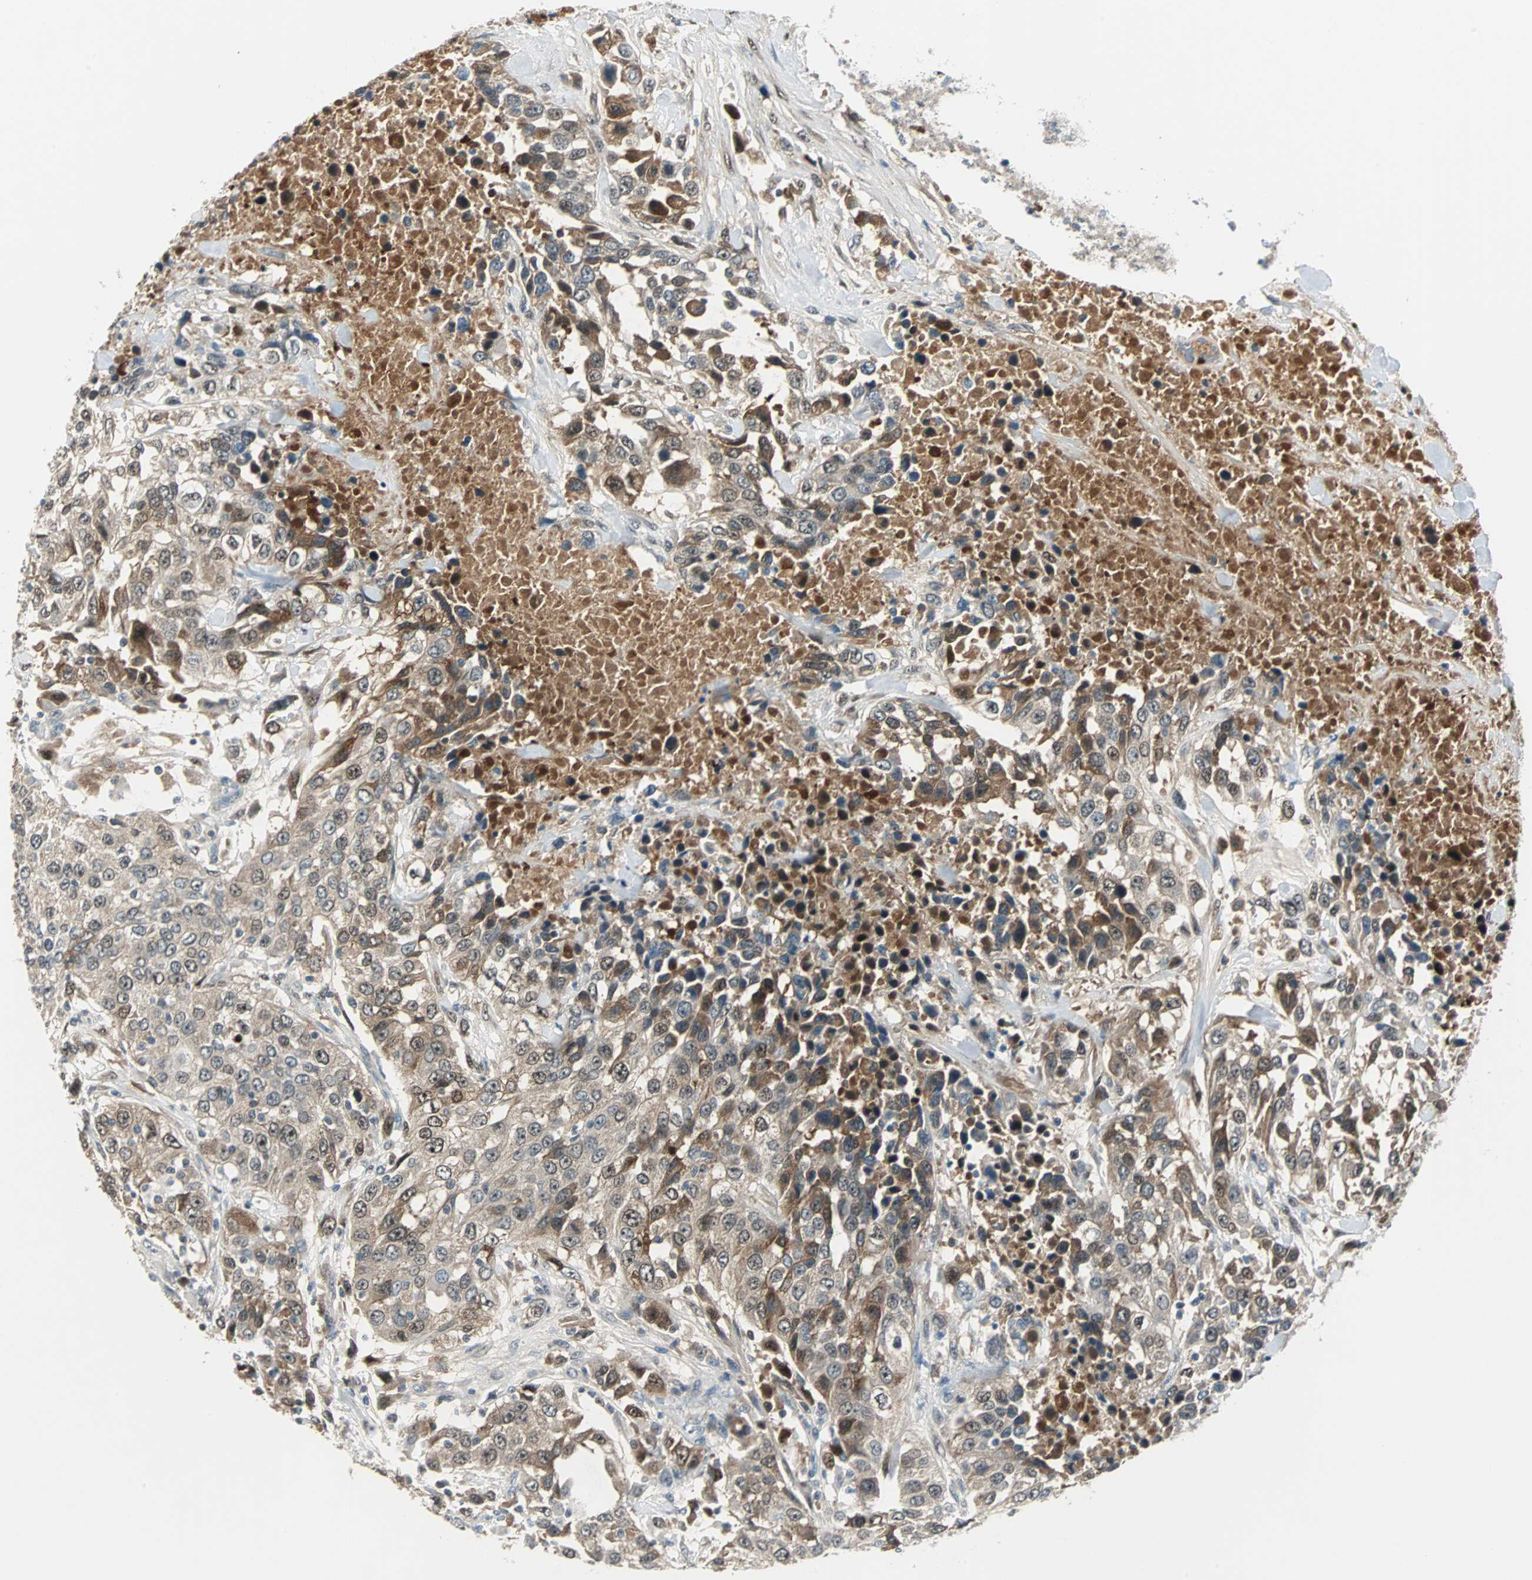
{"staining": {"intensity": "moderate", "quantity": ">75%", "location": "cytoplasmic/membranous,nuclear"}, "tissue": "urothelial cancer", "cell_type": "Tumor cells", "image_type": "cancer", "snomed": [{"axis": "morphology", "description": "Urothelial carcinoma, High grade"}, {"axis": "topography", "description": "Urinary bladder"}], "caption": "Protein expression analysis of high-grade urothelial carcinoma demonstrates moderate cytoplasmic/membranous and nuclear expression in about >75% of tumor cells.", "gene": "FHL2", "patient": {"sex": "female", "age": 80}}